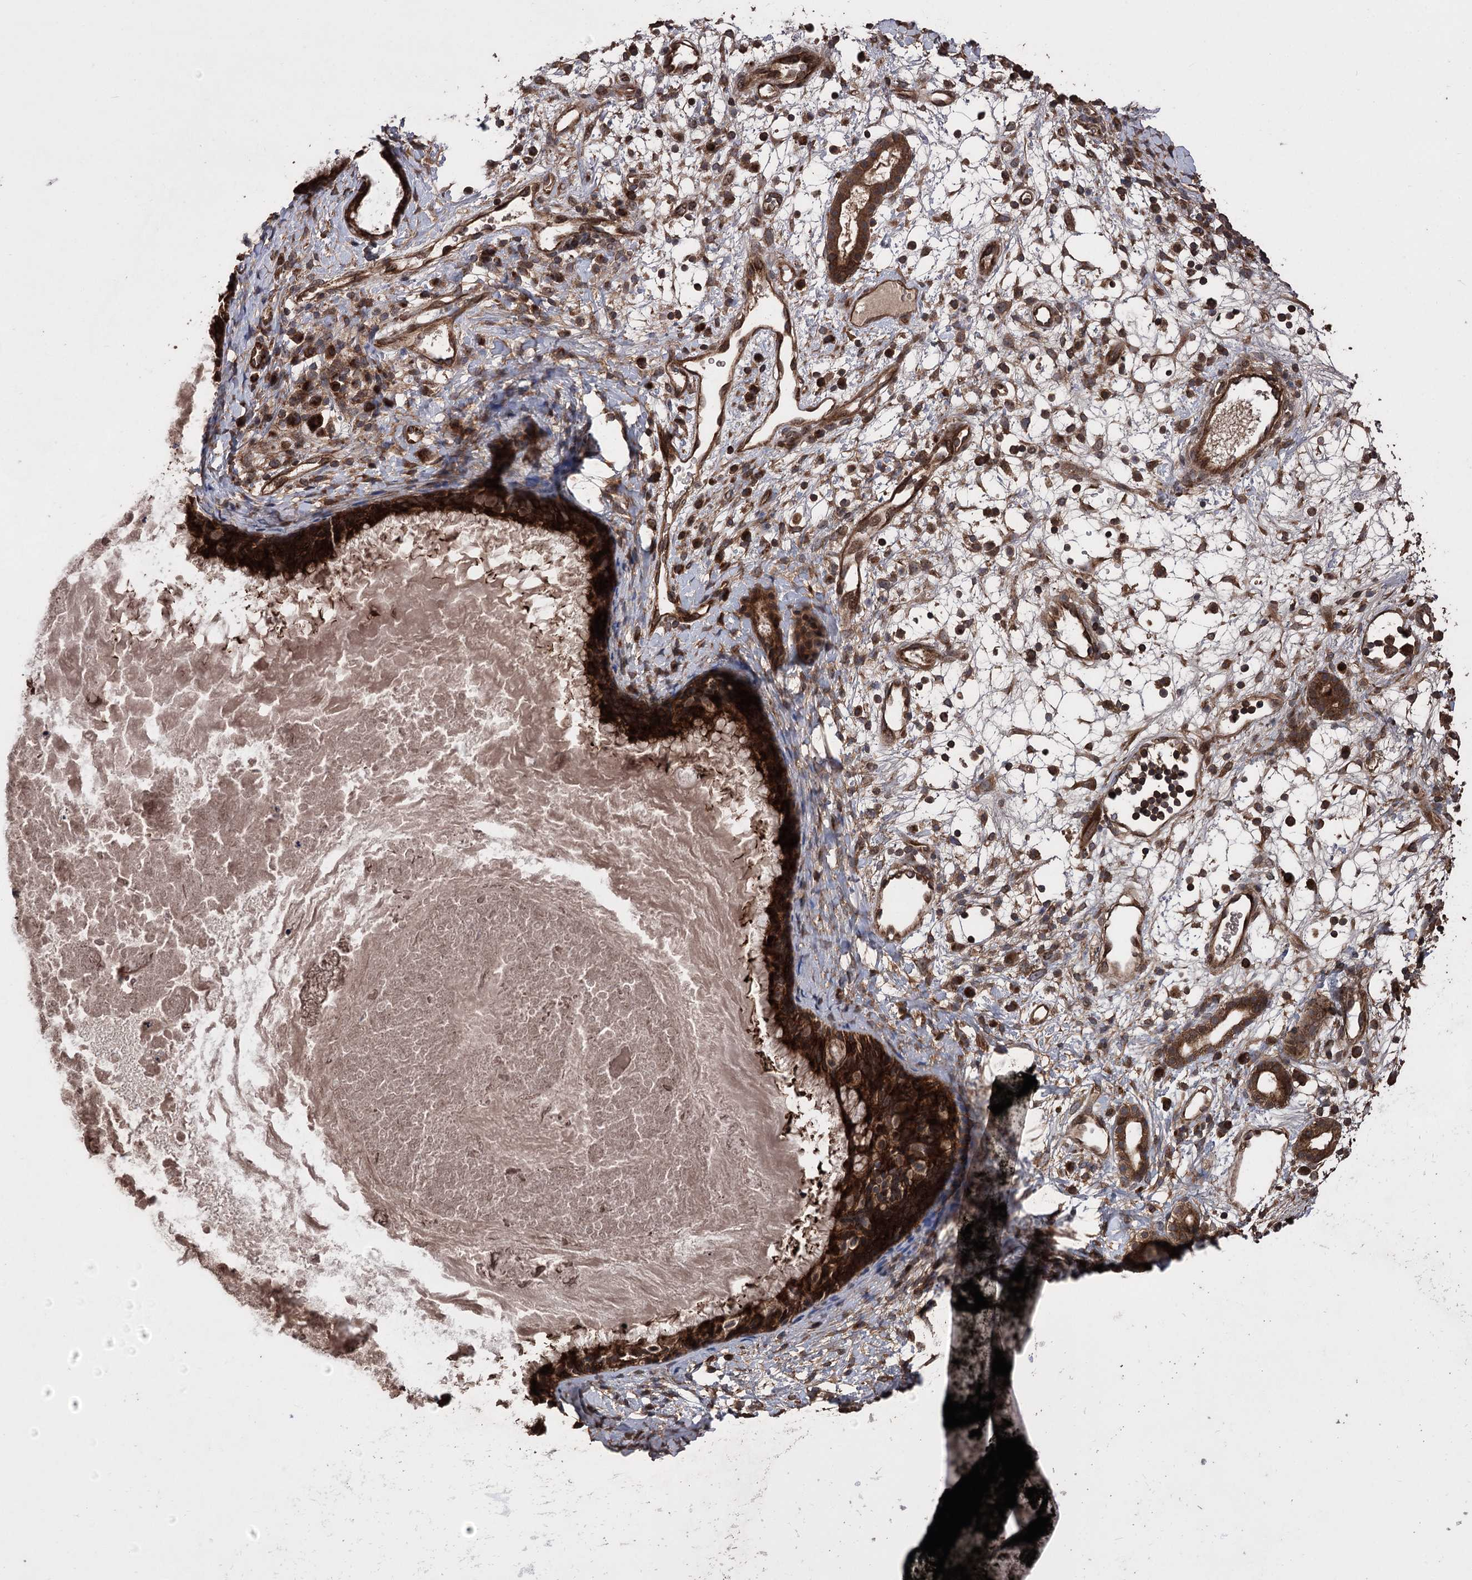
{"staining": {"intensity": "strong", "quantity": ">75%", "location": "cytoplasmic/membranous"}, "tissue": "nasopharynx", "cell_type": "Respiratory epithelial cells", "image_type": "normal", "snomed": [{"axis": "morphology", "description": "Normal tissue, NOS"}, {"axis": "topography", "description": "Nasopharynx"}], "caption": "Brown immunohistochemical staining in benign human nasopharynx demonstrates strong cytoplasmic/membranous staining in about >75% of respiratory epithelial cells.", "gene": "RASSF3", "patient": {"sex": "male", "age": 22}}